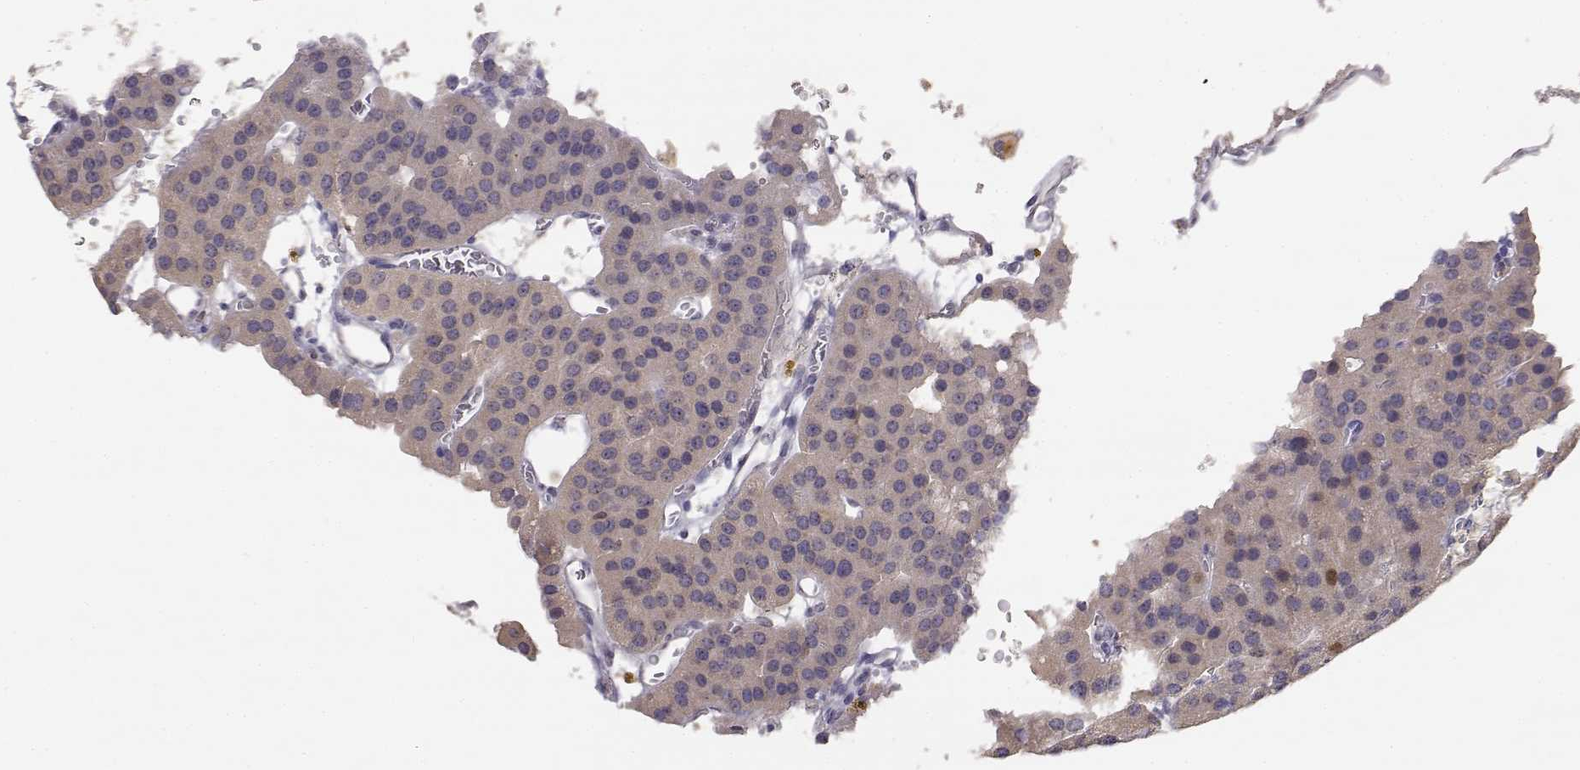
{"staining": {"intensity": "moderate", "quantity": "<25%", "location": "nuclear"}, "tissue": "parathyroid gland", "cell_type": "Glandular cells", "image_type": "normal", "snomed": [{"axis": "morphology", "description": "Normal tissue, NOS"}, {"axis": "morphology", "description": "Adenoma, NOS"}, {"axis": "topography", "description": "Parathyroid gland"}], "caption": "Parathyroid gland stained with a brown dye shows moderate nuclear positive positivity in approximately <25% of glandular cells.", "gene": "RAD51", "patient": {"sex": "female", "age": 86}}